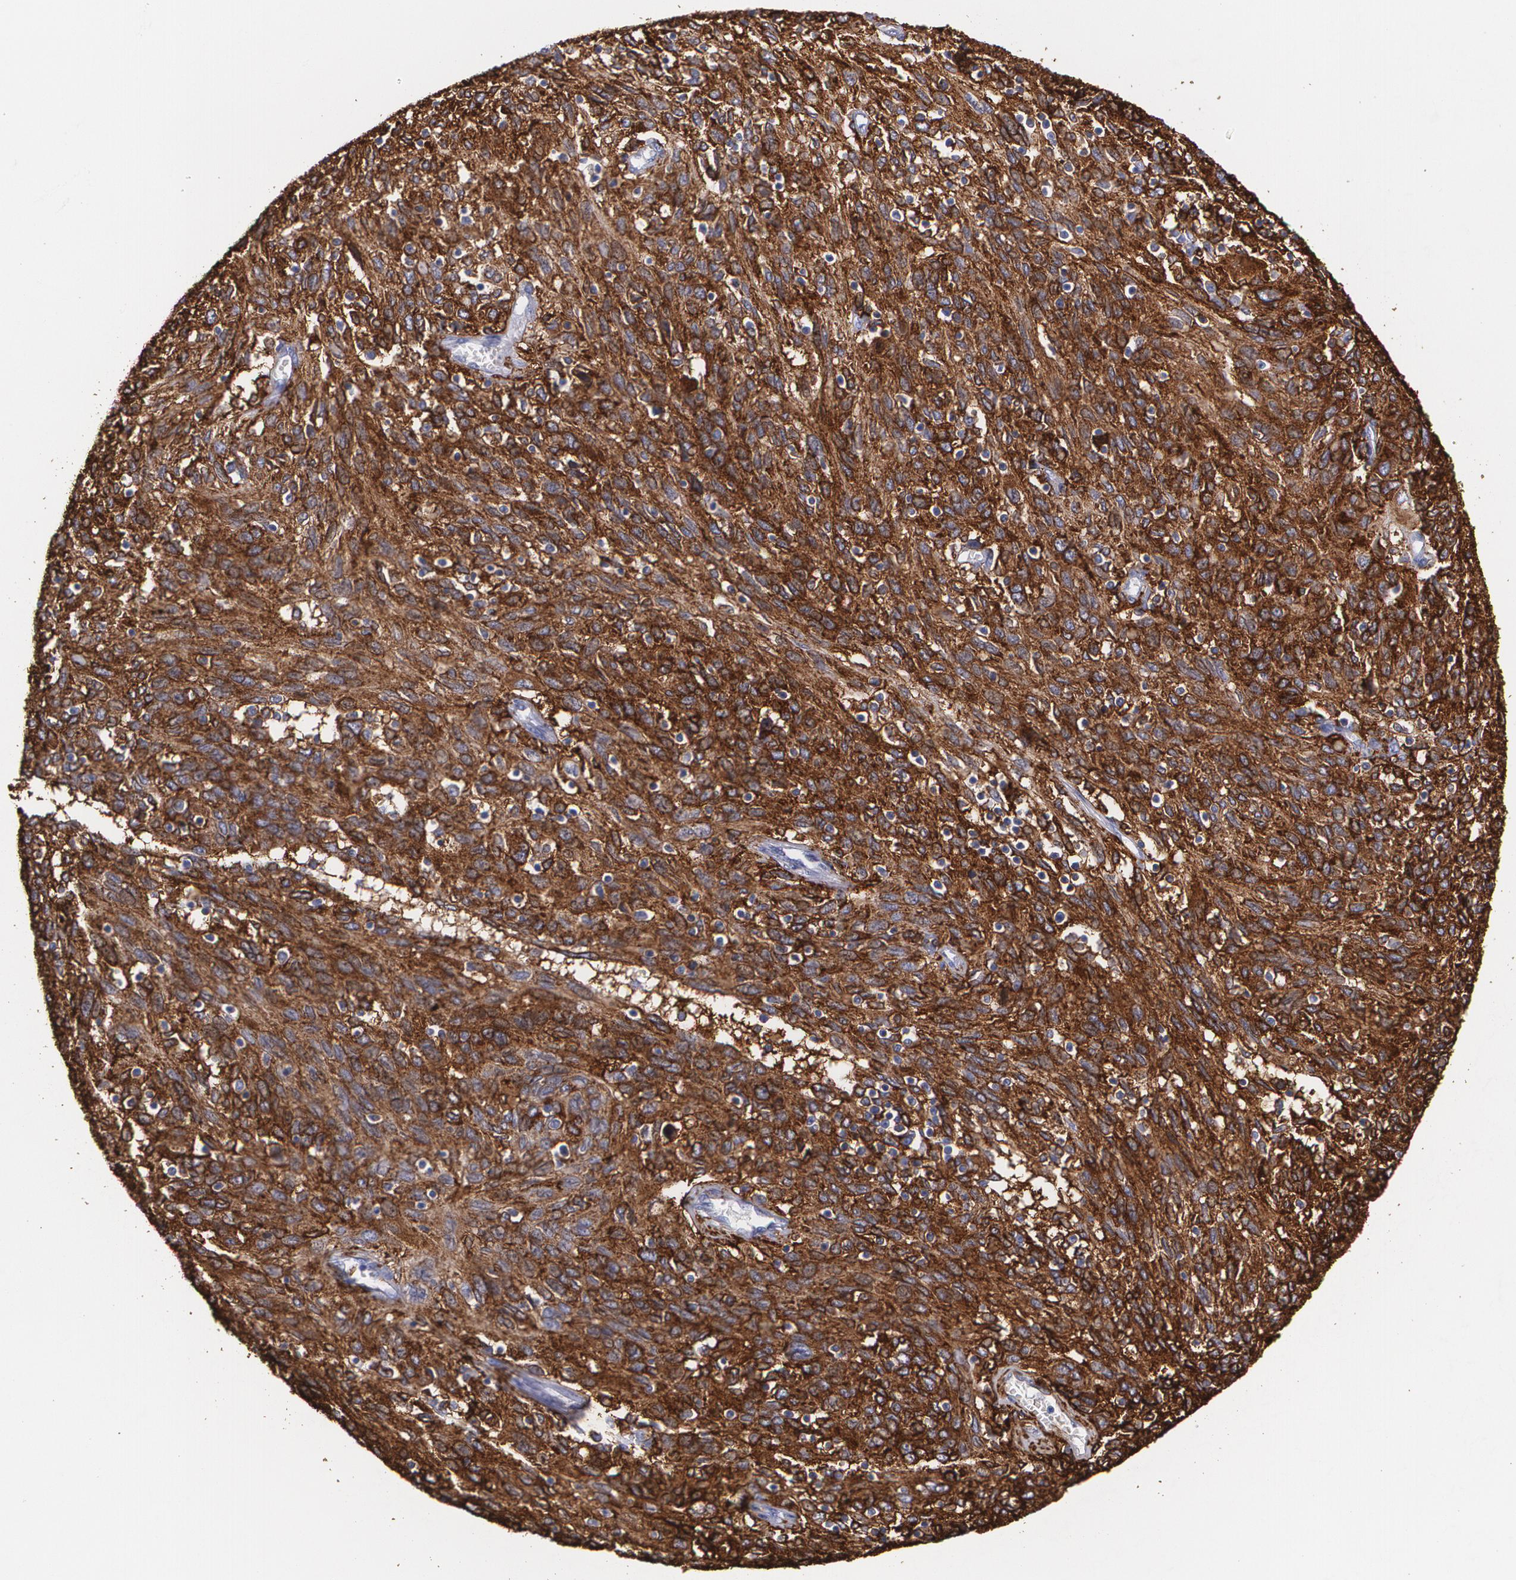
{"staining": {"intensity": "strong", "quantity": ">75%", "location": "cytoplasmic/membranous"}, "tissue": "ovarian cancer", "cell_type": "Tumor cells", "image_type": "cancer", "snomed": [{"axis": "morphology", "description": "Carcinoma, endometroid"}, {"axis": "topography", "description": "Ovary"}], "caption": "Brown immunohistochemical staining in ovarian cancer (endometroid carcinoma) demonstrates strong cytoplasmic/membranous expression in about >75% of tumor cells.", "gene": "HLA-DRA", "patient": {"sex": "female", "age": 50}}